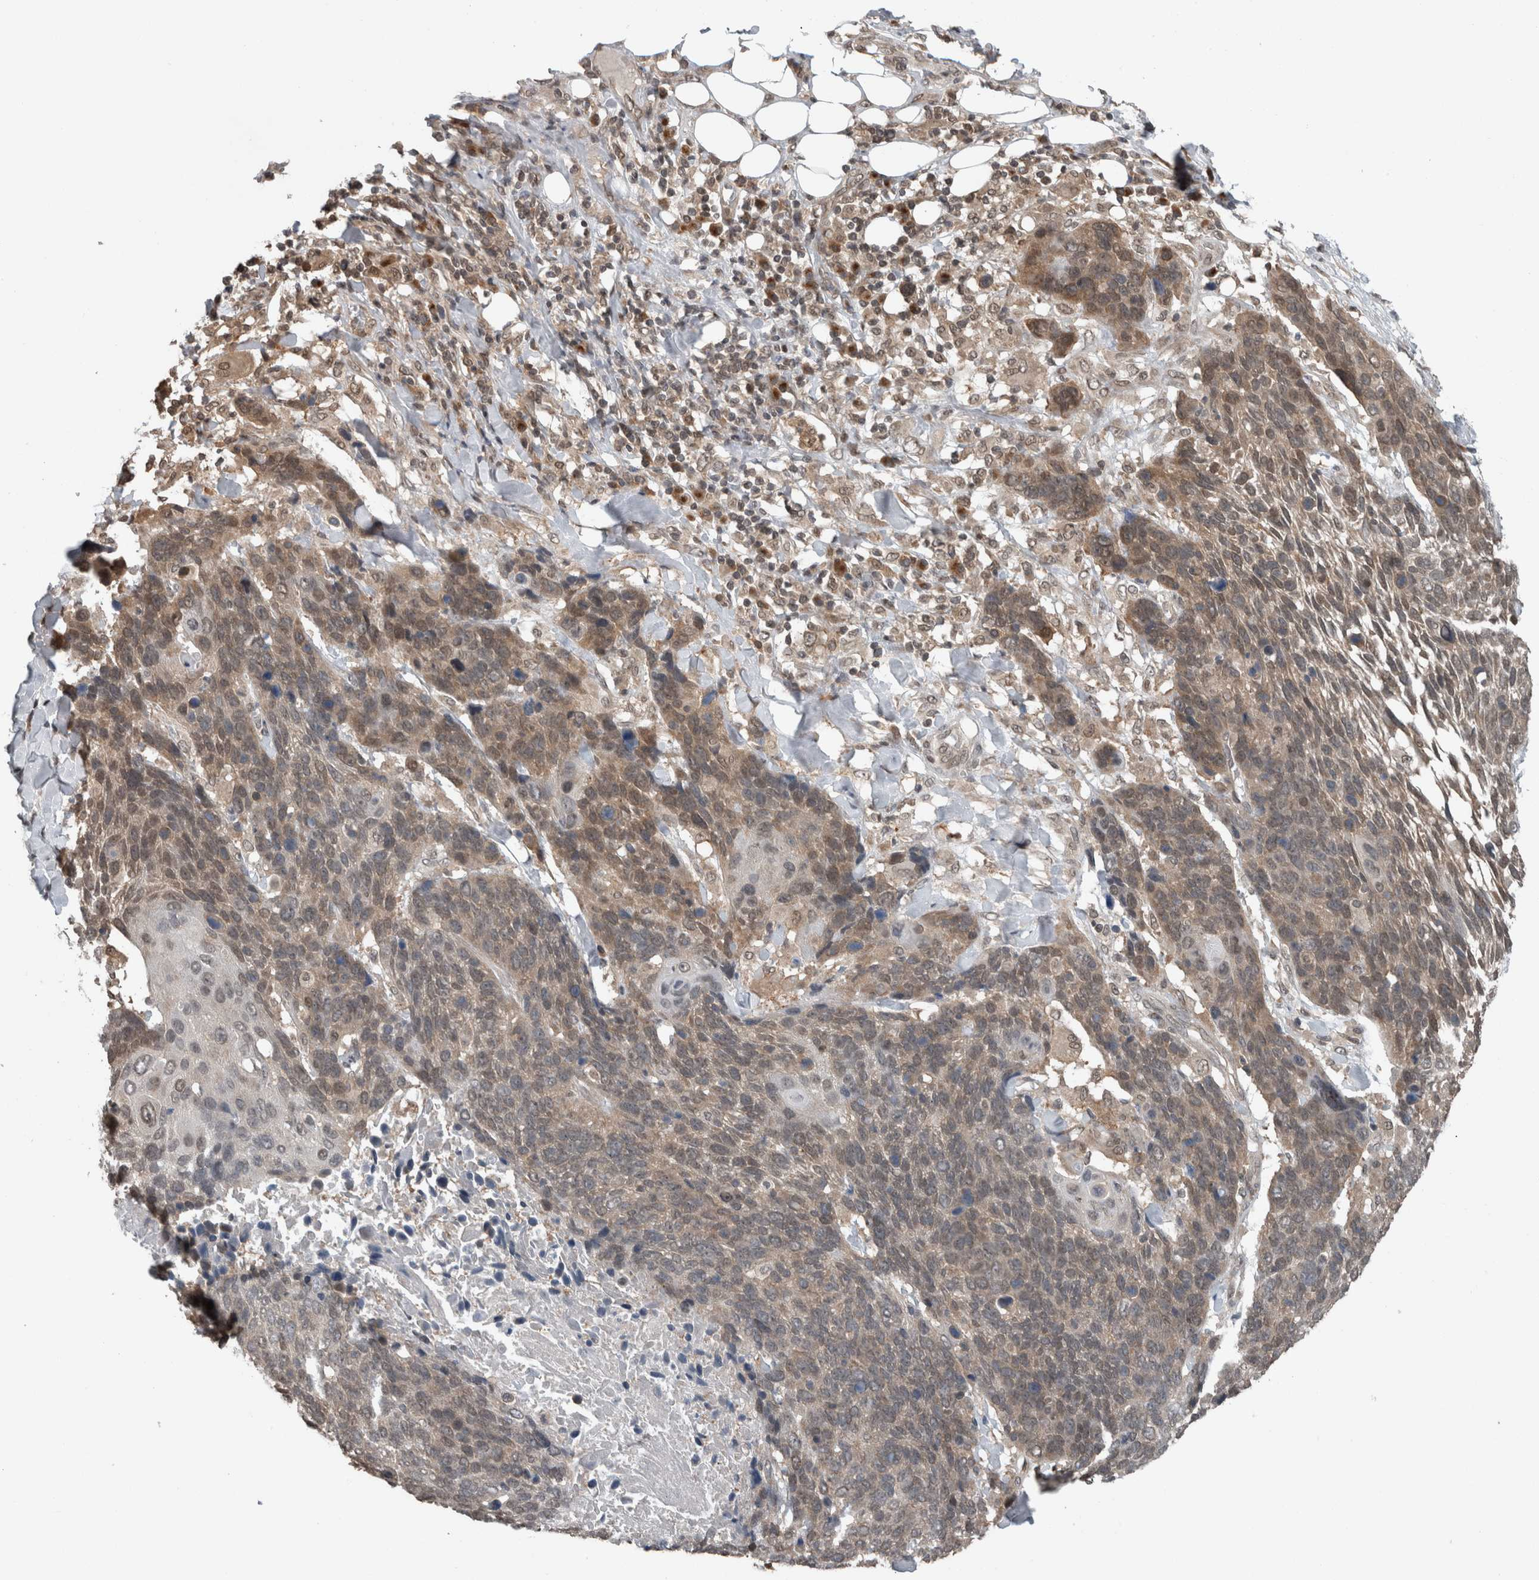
{"staining": {"intensity": "weak", "quantity": ">75%", "location": "cytoplasmic/membranous"}, "tissue": "lung cancer", "cell_type": "Tumor cells", "image_type": "cancer", "snomed": [{"axis": "morphology", "description": "Squamous cell carcinoma, NOS"}, {"axis": "topography", "description": "Lung"}], "caption": "This is an image of immunohistochemistry staining of lung cancer, which shows weak positivity in the cytoplasmic/membranous of tumor cells.", "gene": "SPAG7", "patient": {"sex": "male", "age": 66}}